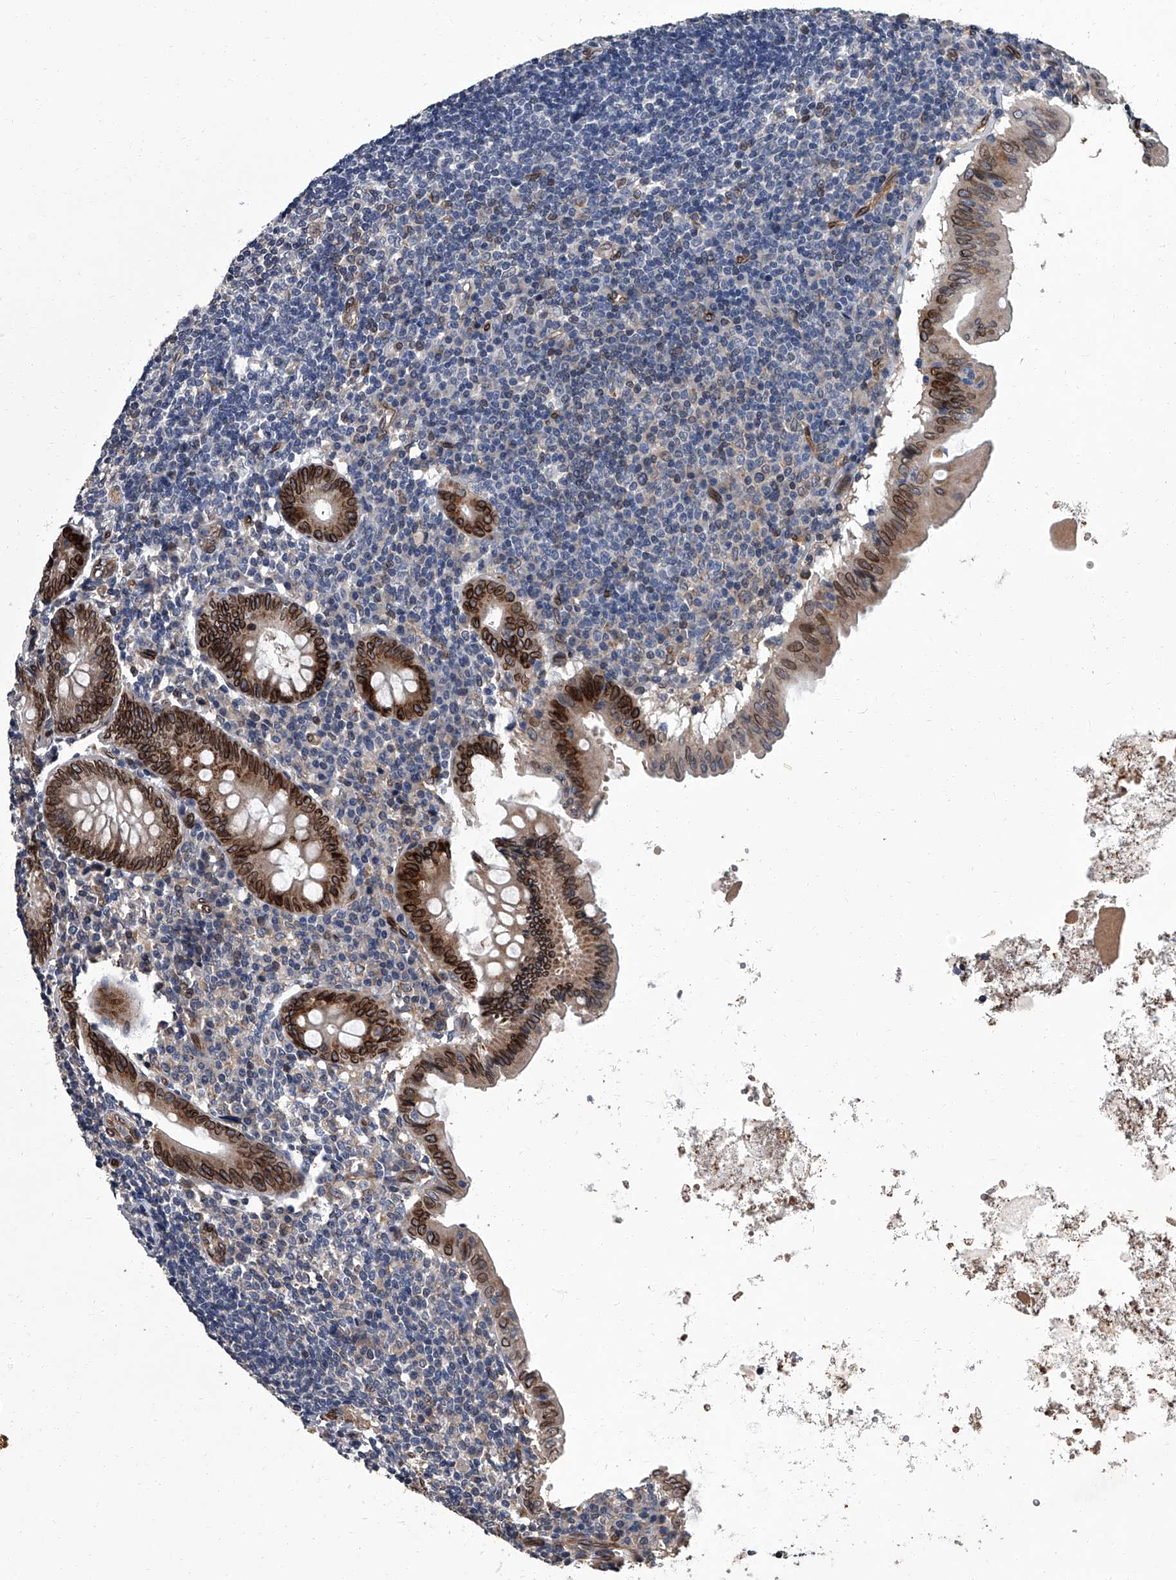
{"staining": {"intensity": "strong", "quantity": ">75%", "location": "cytoplasmic/membranous,nuclear"}, "tissue": "appendix", "cell_type": "Glandular cells", "image_type": "normal", "snomed": [{"axis": "morphology", "description": "Normal tissue, NOS"}, {"axis": "topography", "description": "Appendix"}], "caption": "Immunohistochemical staining of benign appendix exhibits >75% levels of strong cytoplasmic/membranous,nuclear protein positivity in approximately >75% of glandular cells.", "gene": "LRRC8C", "patient": {"sex": "female", "age": 54}}